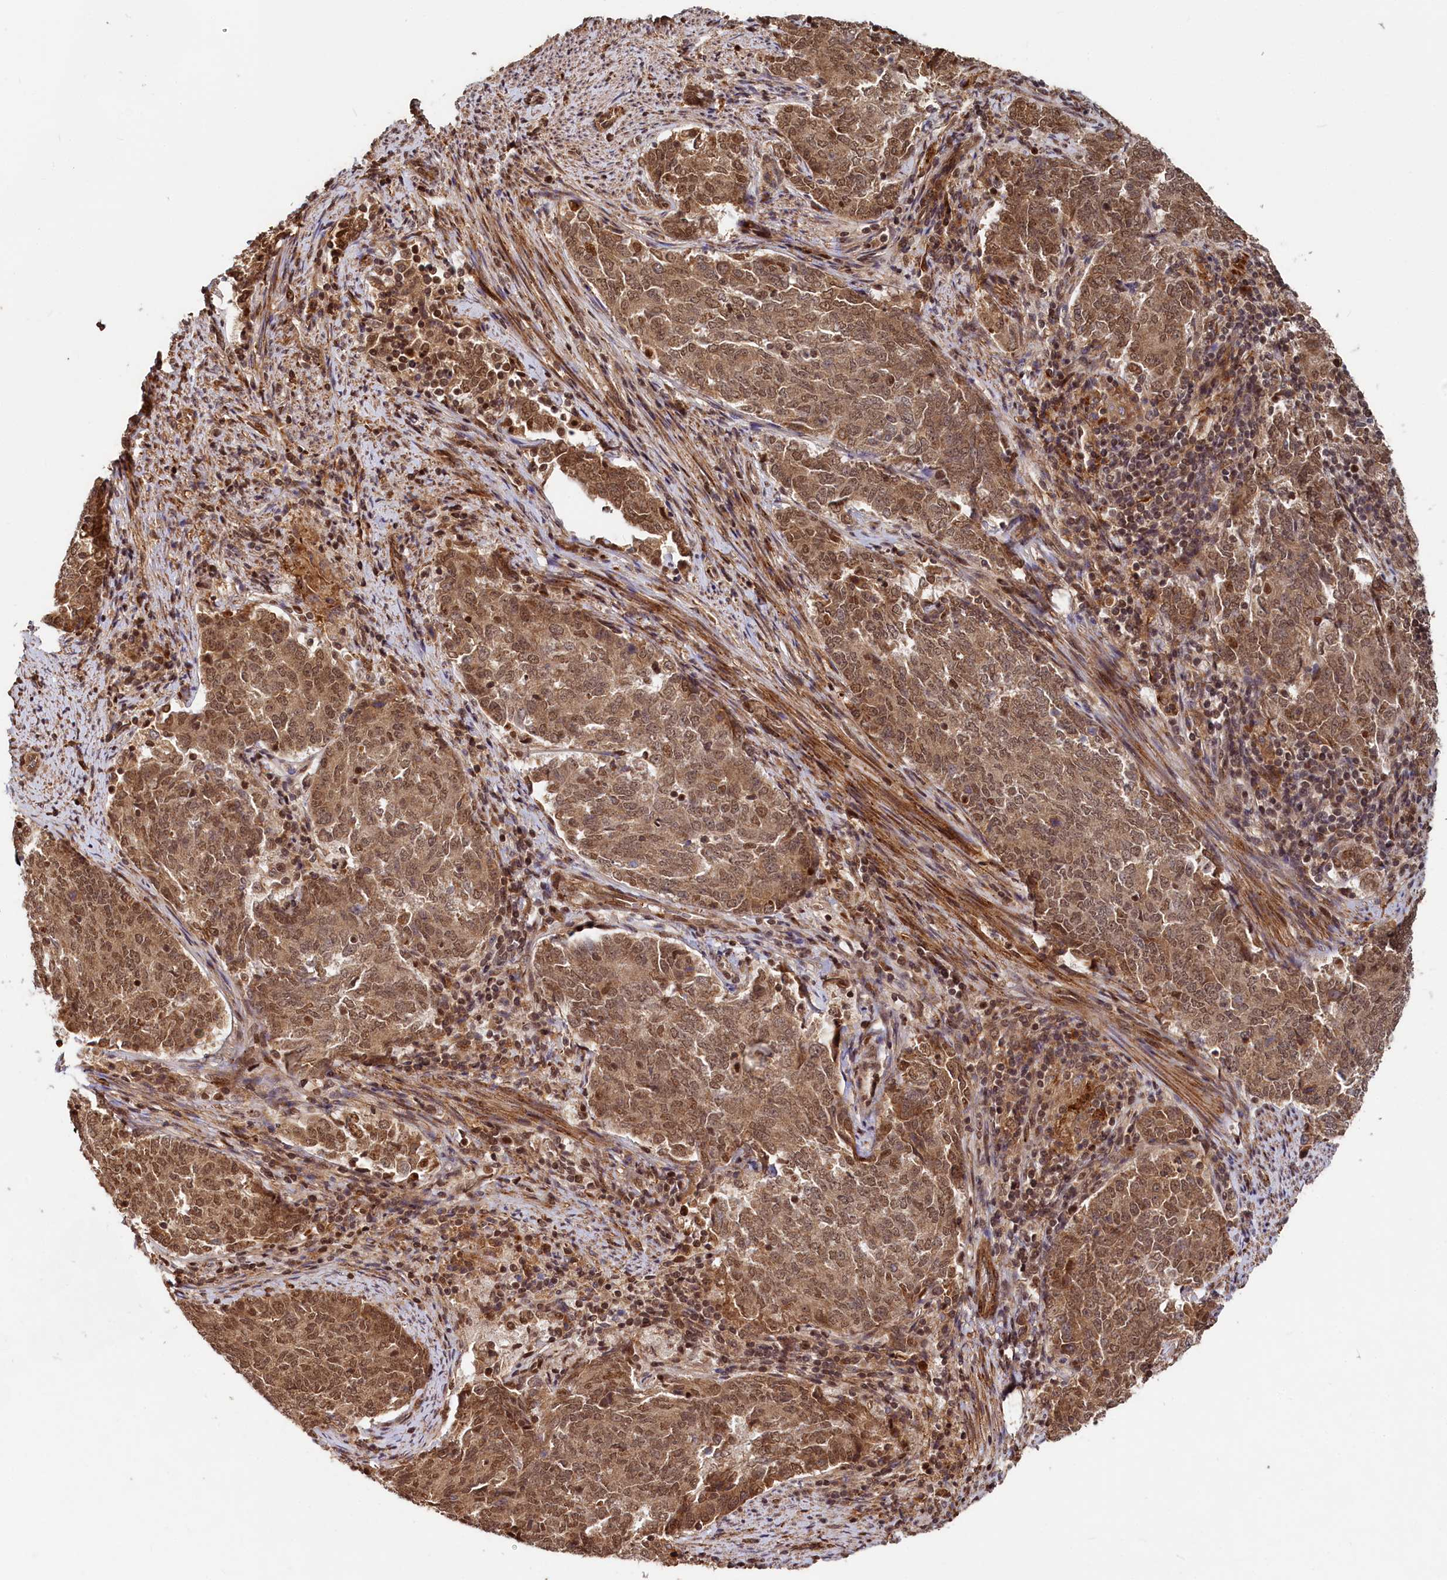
{"staining": {"intensity": "moderate", "quantity": ">75%", "location": "cytoplasmic/membranous,nuclear"}, "tissue": "endometrial cancer", "cell_type": "Tumor cells", "image_type": "cancer", "snomed": [{"axis": "morphology", "description": "Adenocarcinoma, NOS"}, {"axis": "topography", "description": "Endometrium"}], "caption": "Endometrial cancer (adenocarcinoma) tissue displays moderate cytoplasmic/membranous and nuclear staining in about >75% of tumor cells, visualized by immunohistochemistry.", "gene": "TRIM23", "patient": {"sex": "female", "age": 80}}